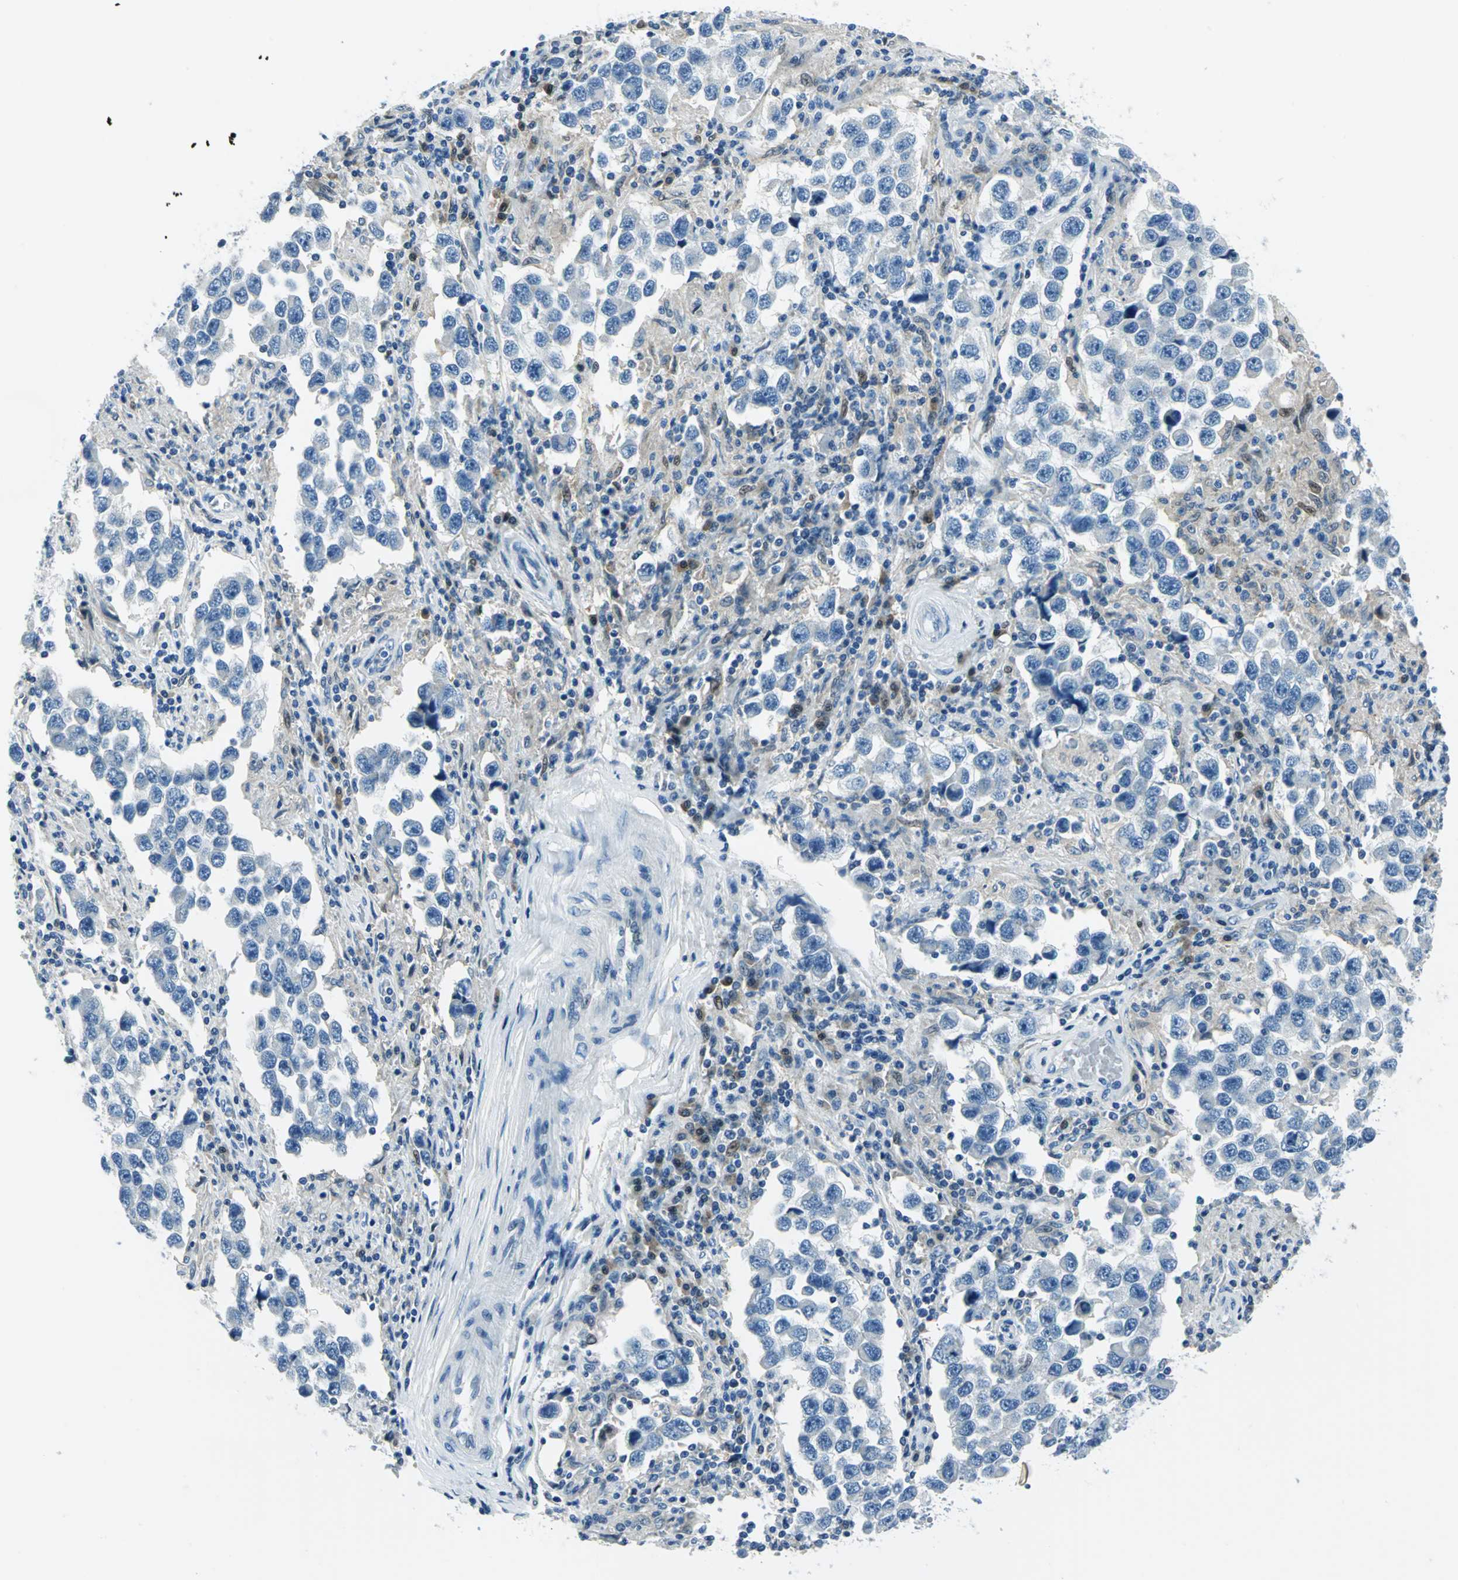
{"staining": {"intensity": "negative", "quantity": "none", "location": "none"}, "tissue": "testis cancer", "cell_type": "Tumor cells", "image_type": "cancer", "snomed": [{"axis": "morphology", "description": "Carcinoma, Embryonal, NOS"}, {"axis": "topography", "description": "Testis"}], "caption": "Testis cancer stained for a protein using immunohistochemistry (IHC) reveals no expression tumor cells.", "gene": "AKR1A1", "patient": {"sex": "male", "age": 21}}